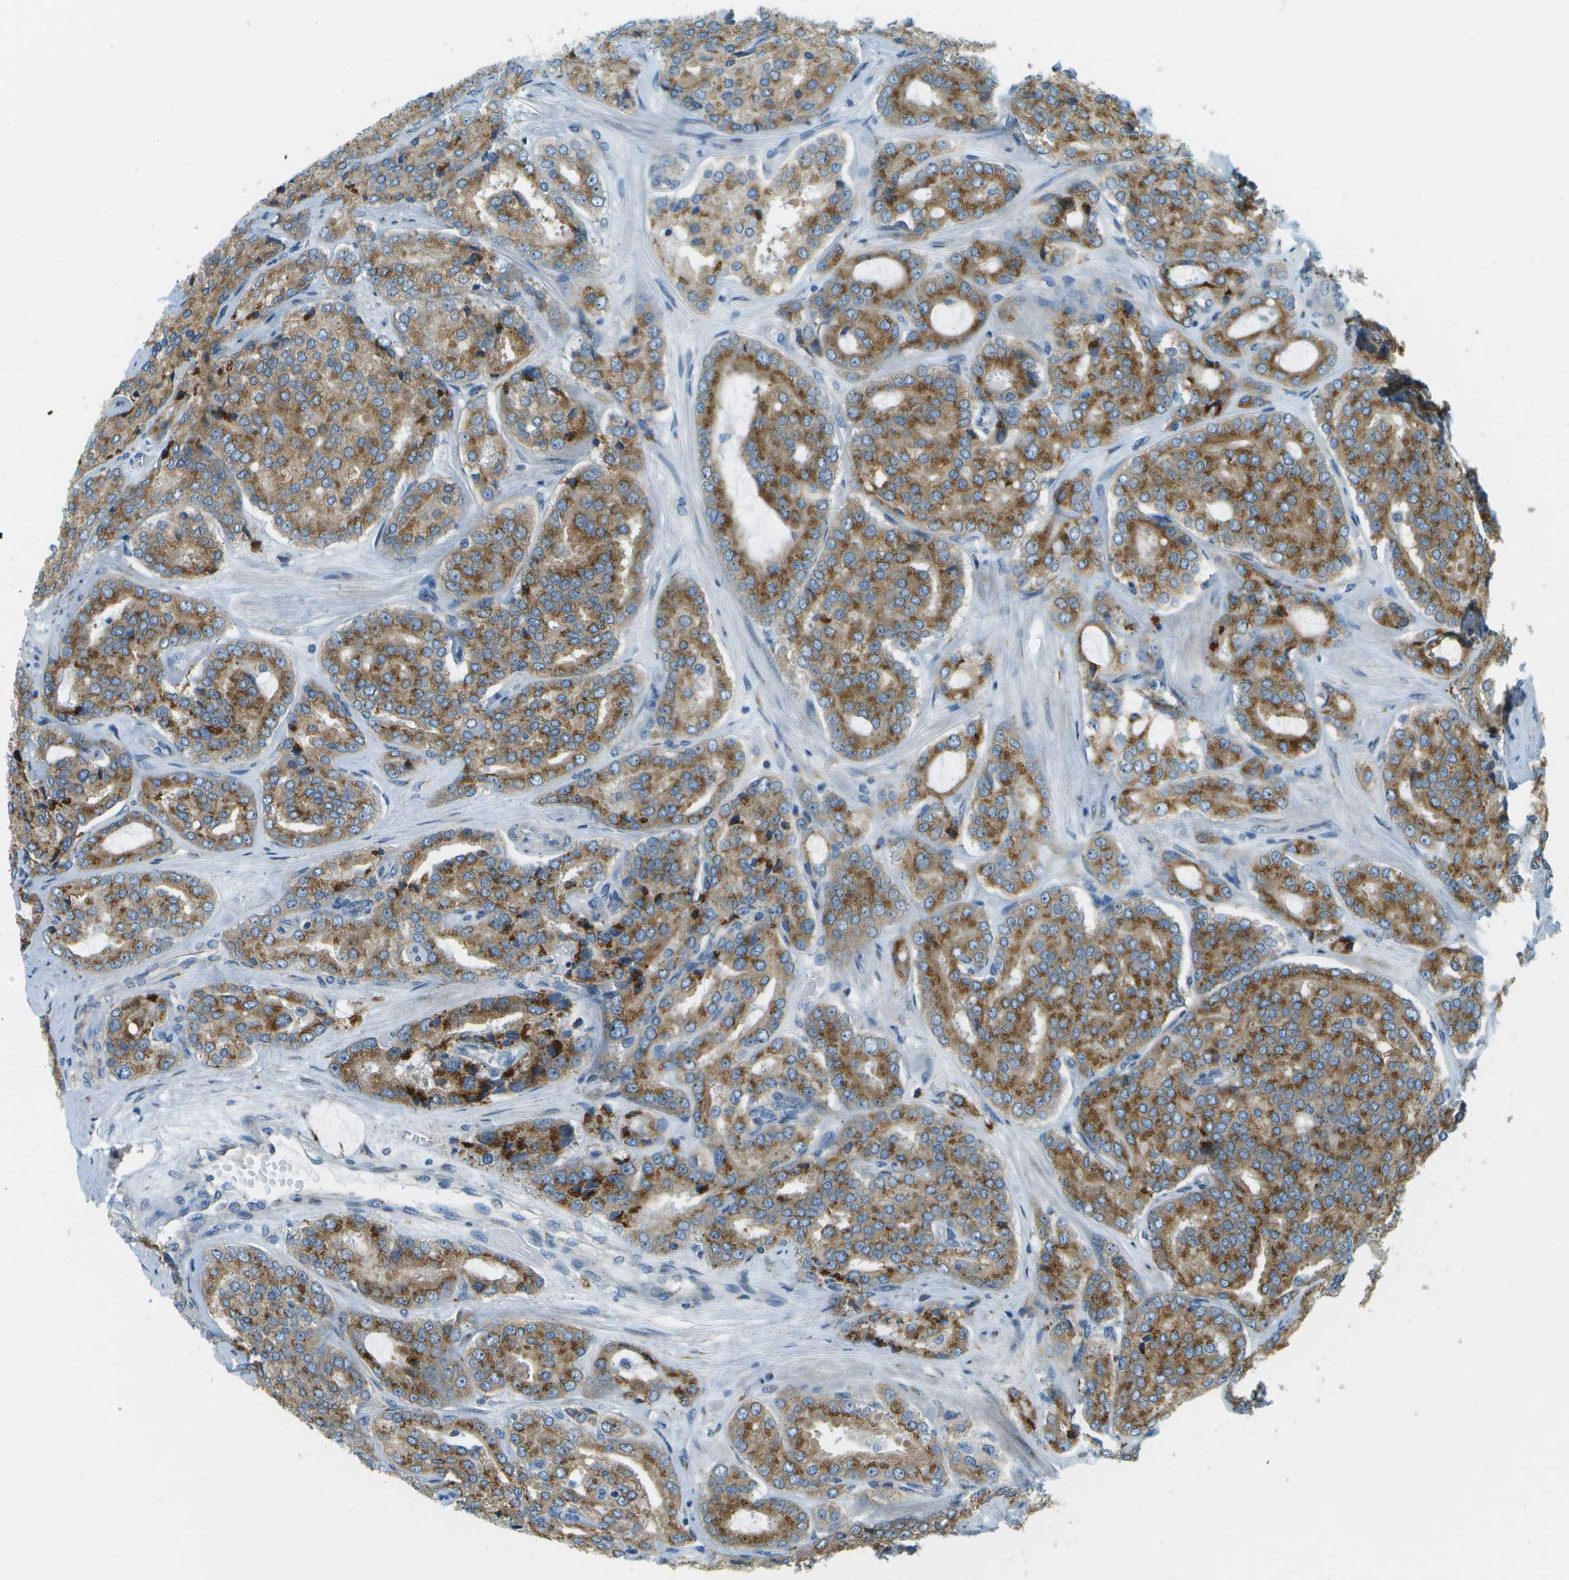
{"staining": {"intensity": "moderate", "quantity": ">75%", "location": "cytoplasmic/membranous"}, "tissue": "prostate cancer", "cell_type": "Tumor cells", "image_type": "cancer", "snomed": [{"axis": "morphology", "description": "Adenocarcinoma, High grade"}, {"axis": "topography", "description": "Prostate"}], "caption": "The immunohistochemical stain labels moderate cytoplasmic/membranous staining in tumor cells of prostate cancer (high-grade adenocarcinoma) tissue. (Stains: DAB in brown, nuclei in blue, Microscopy: brightfield microscopy at high magnification).", "gene": "ACBD3", "patient": {"sex": "male", "age": 65}}